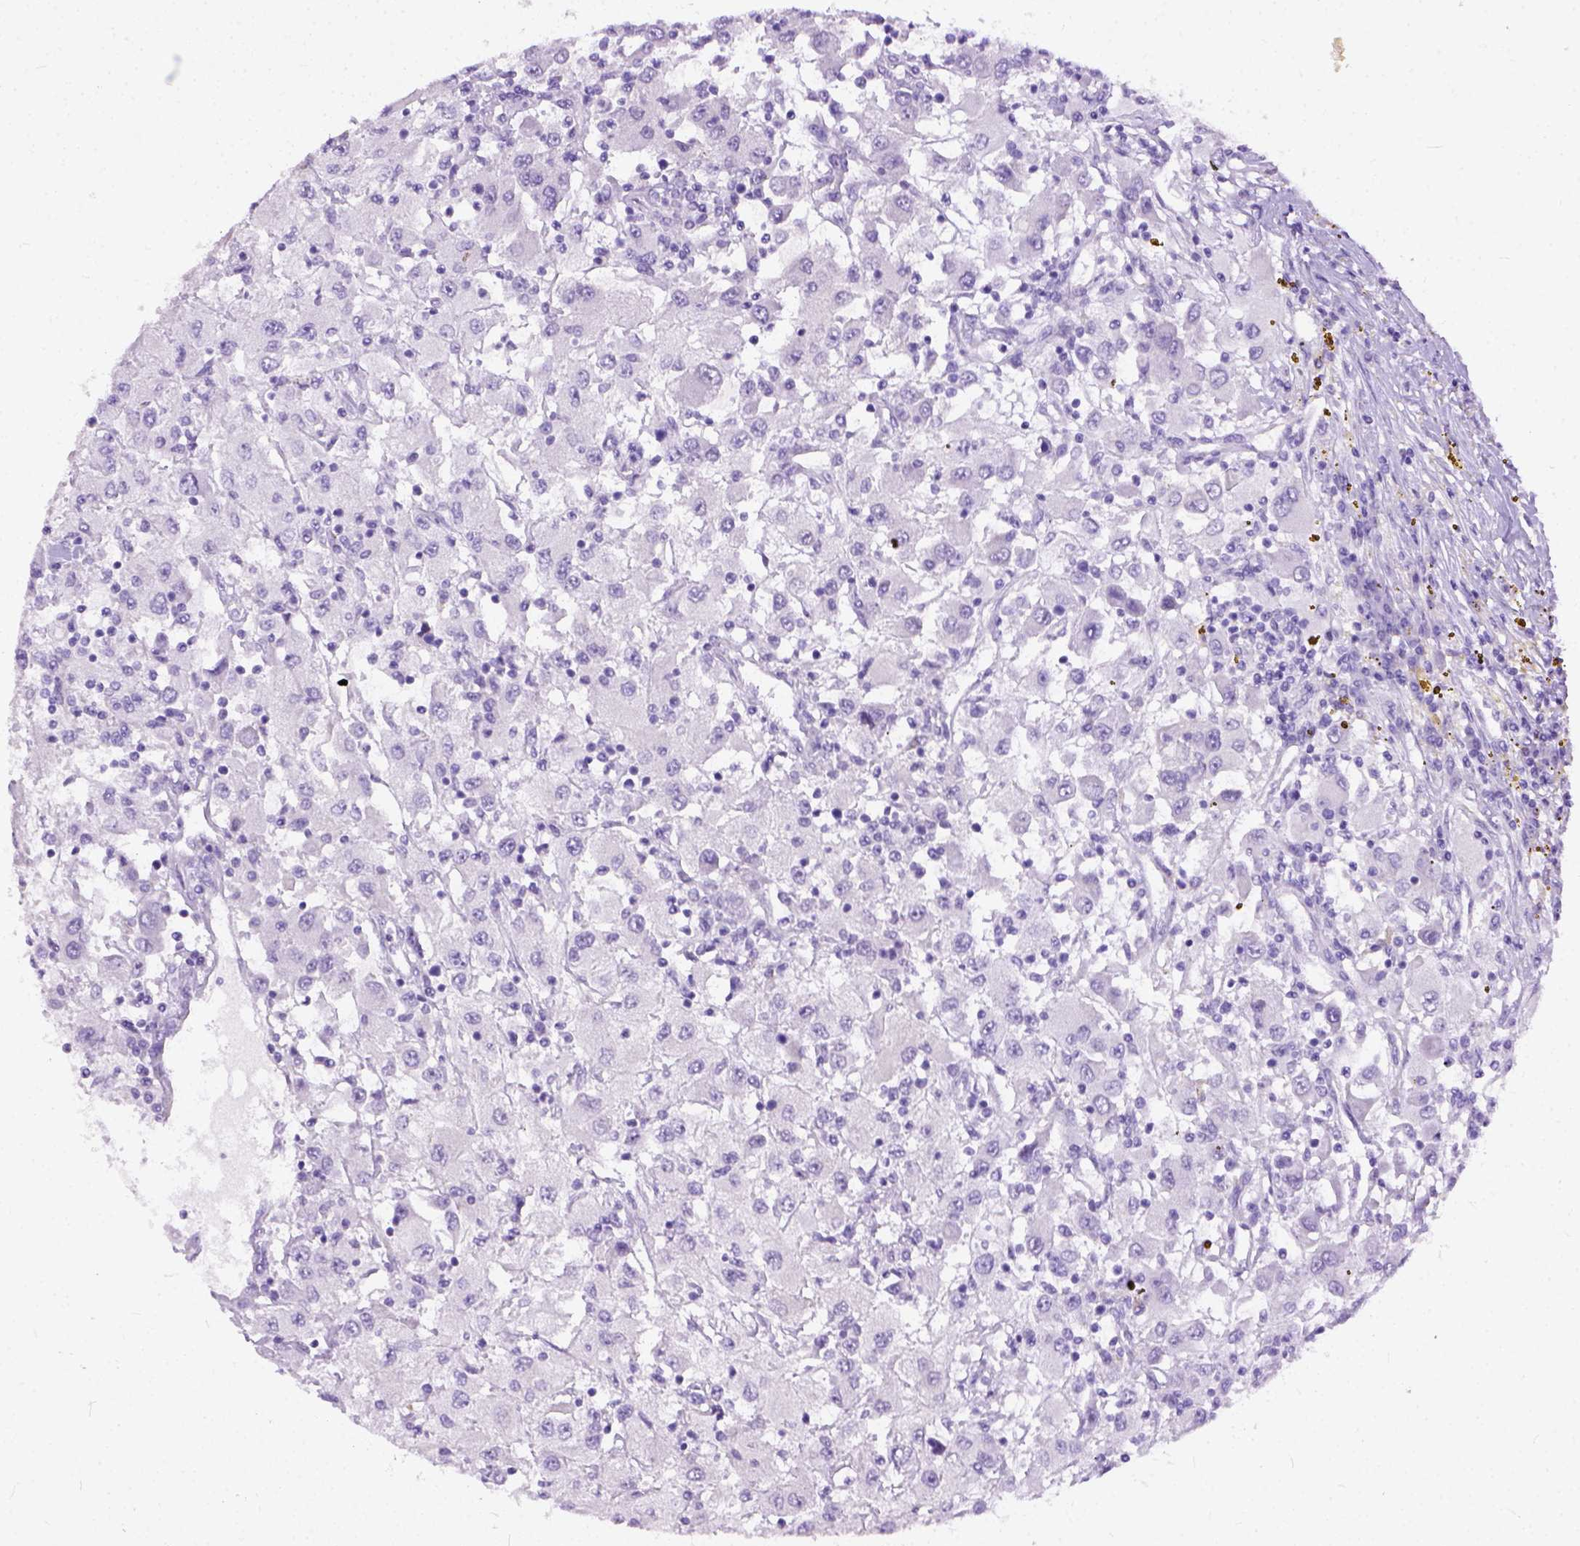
{"staining": {"intensity": "negative", "quantity": "none", "location": "none"}, "tissue": "renal cancer", "cell_type": "Tumor cells", "image_type": "cancer", "snomed": [{"axis": "morphology", "description": "Adenocarcinoma, NOS"}, {"axis": "topography", "description": "Kidney"}], "caption": "Tumor cells show no significant positivity in renal adenocarcinoma. (Stains: DAB (3,3'-diaminobenzidine) immunohistochemistry with hematoxylin counter stain, Microscopy: brightfield microscopy at high magnification).", "gene": "ADGRF1", "patient": {"sex": "female", "age": 67}}